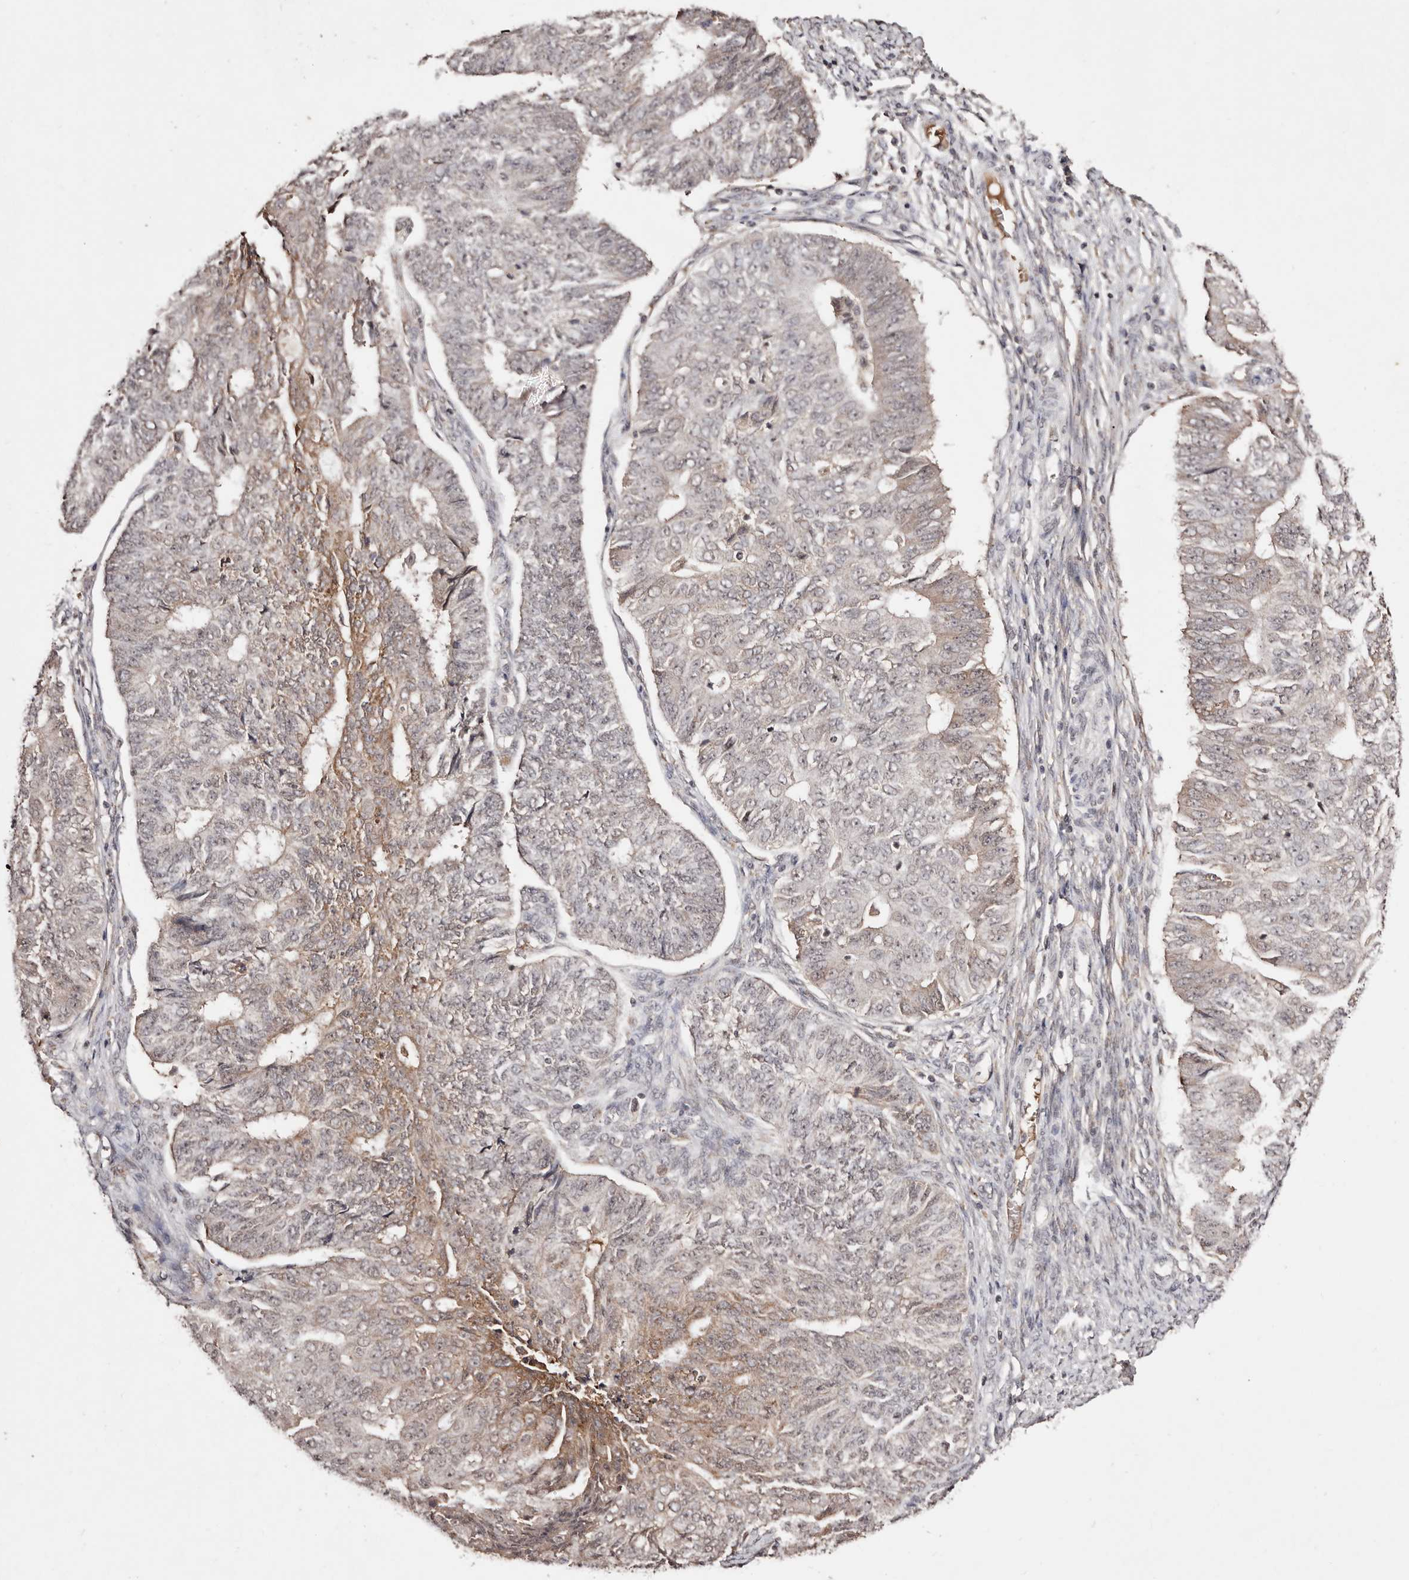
{"staining": {"intensity": "moderate", "quantity": "<25%", "location": "cytoplasmic/membranous"}, "tissue": "endometrial cancer", "cell_type": "Tumor cells", "image_type": "cancer", "snomed": [{"axis": "morphology", "description": "Adenocarcinoma, NOS"}, {"axis": "topography", "description": "Endometrium"}], "caption": "Endometrial cancer (adenocarcinoma) stained with DAB (3,3'-diaminobenzidine) IHC displays low levels of moderate cytoplasmic/membranous expression in about <25% of tumor cells.", "gene": "BICRAL", "patient": {"sex": "female", "age": 32}}